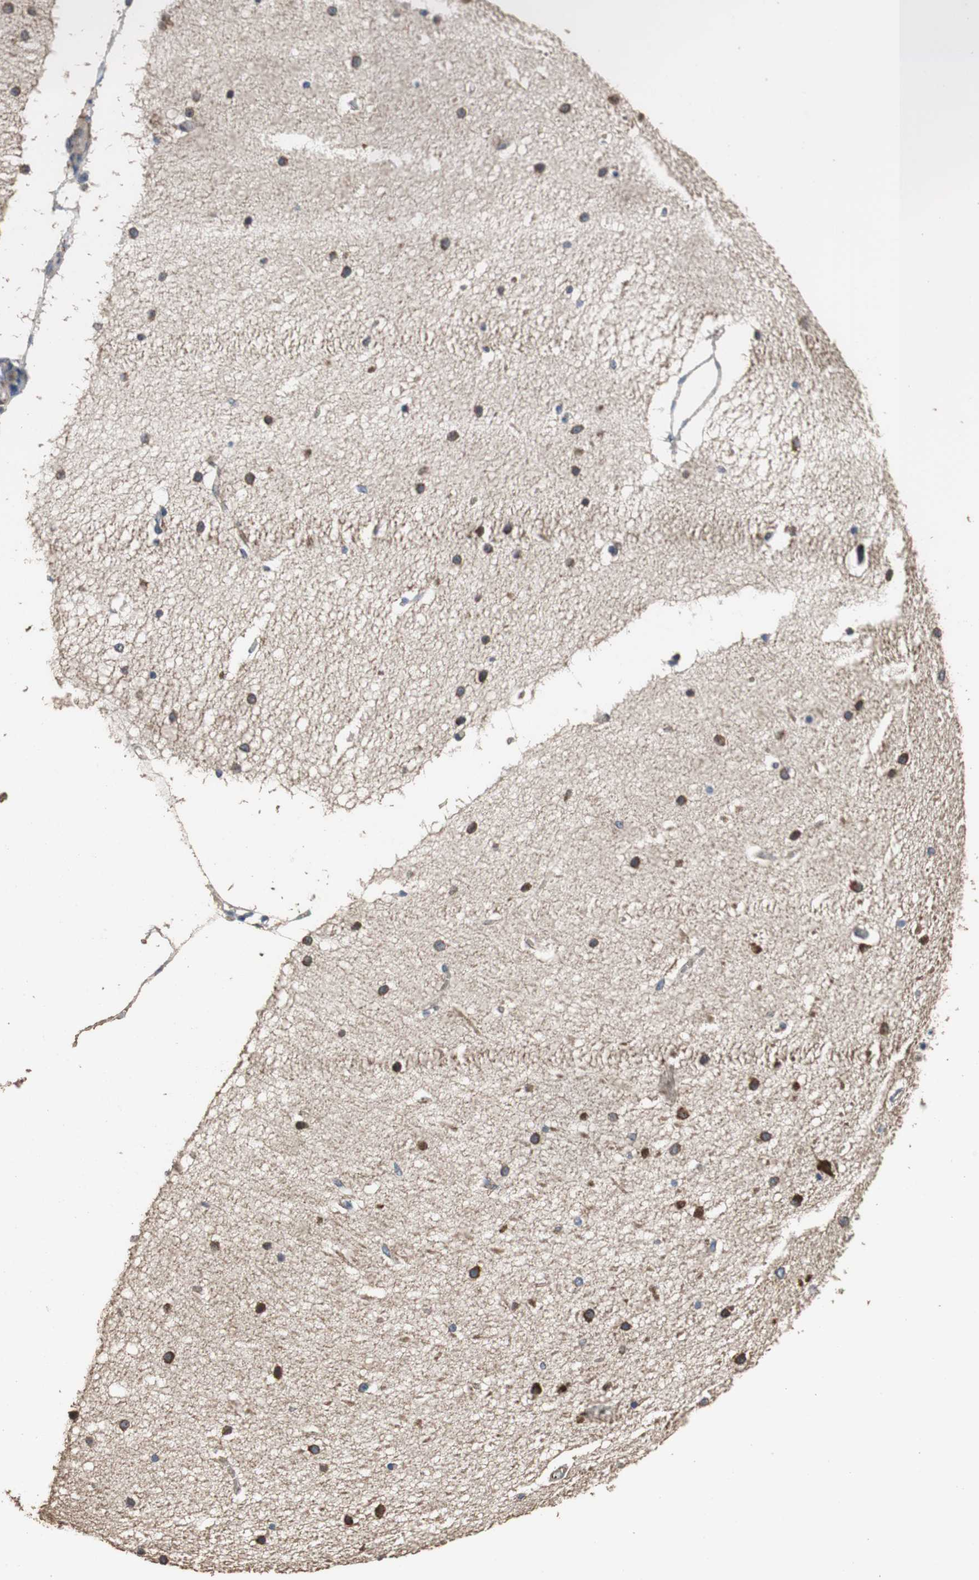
{"staining": {"intensity": "strong", "quantity": ">75%", "location": "cytoplasmic/membranous"}, "tissue": "cerebellum", "cell_type": "Cells in molecular layer", "image_type": "normal", "snomed": [{"axis": "morphology", "description": "Normal tissue, NOS"}, {"axis": "topography", "description": "Cerebellum"}], "caption": "There is high levels of strong cytoplasmic/membranous staining in cells in molecular layer of benign cerebellum, as demonstrated by immunohistochemical staining (brown color).", "gene": "PRKRA", "patient": {"sex": "female", "age": 54}}